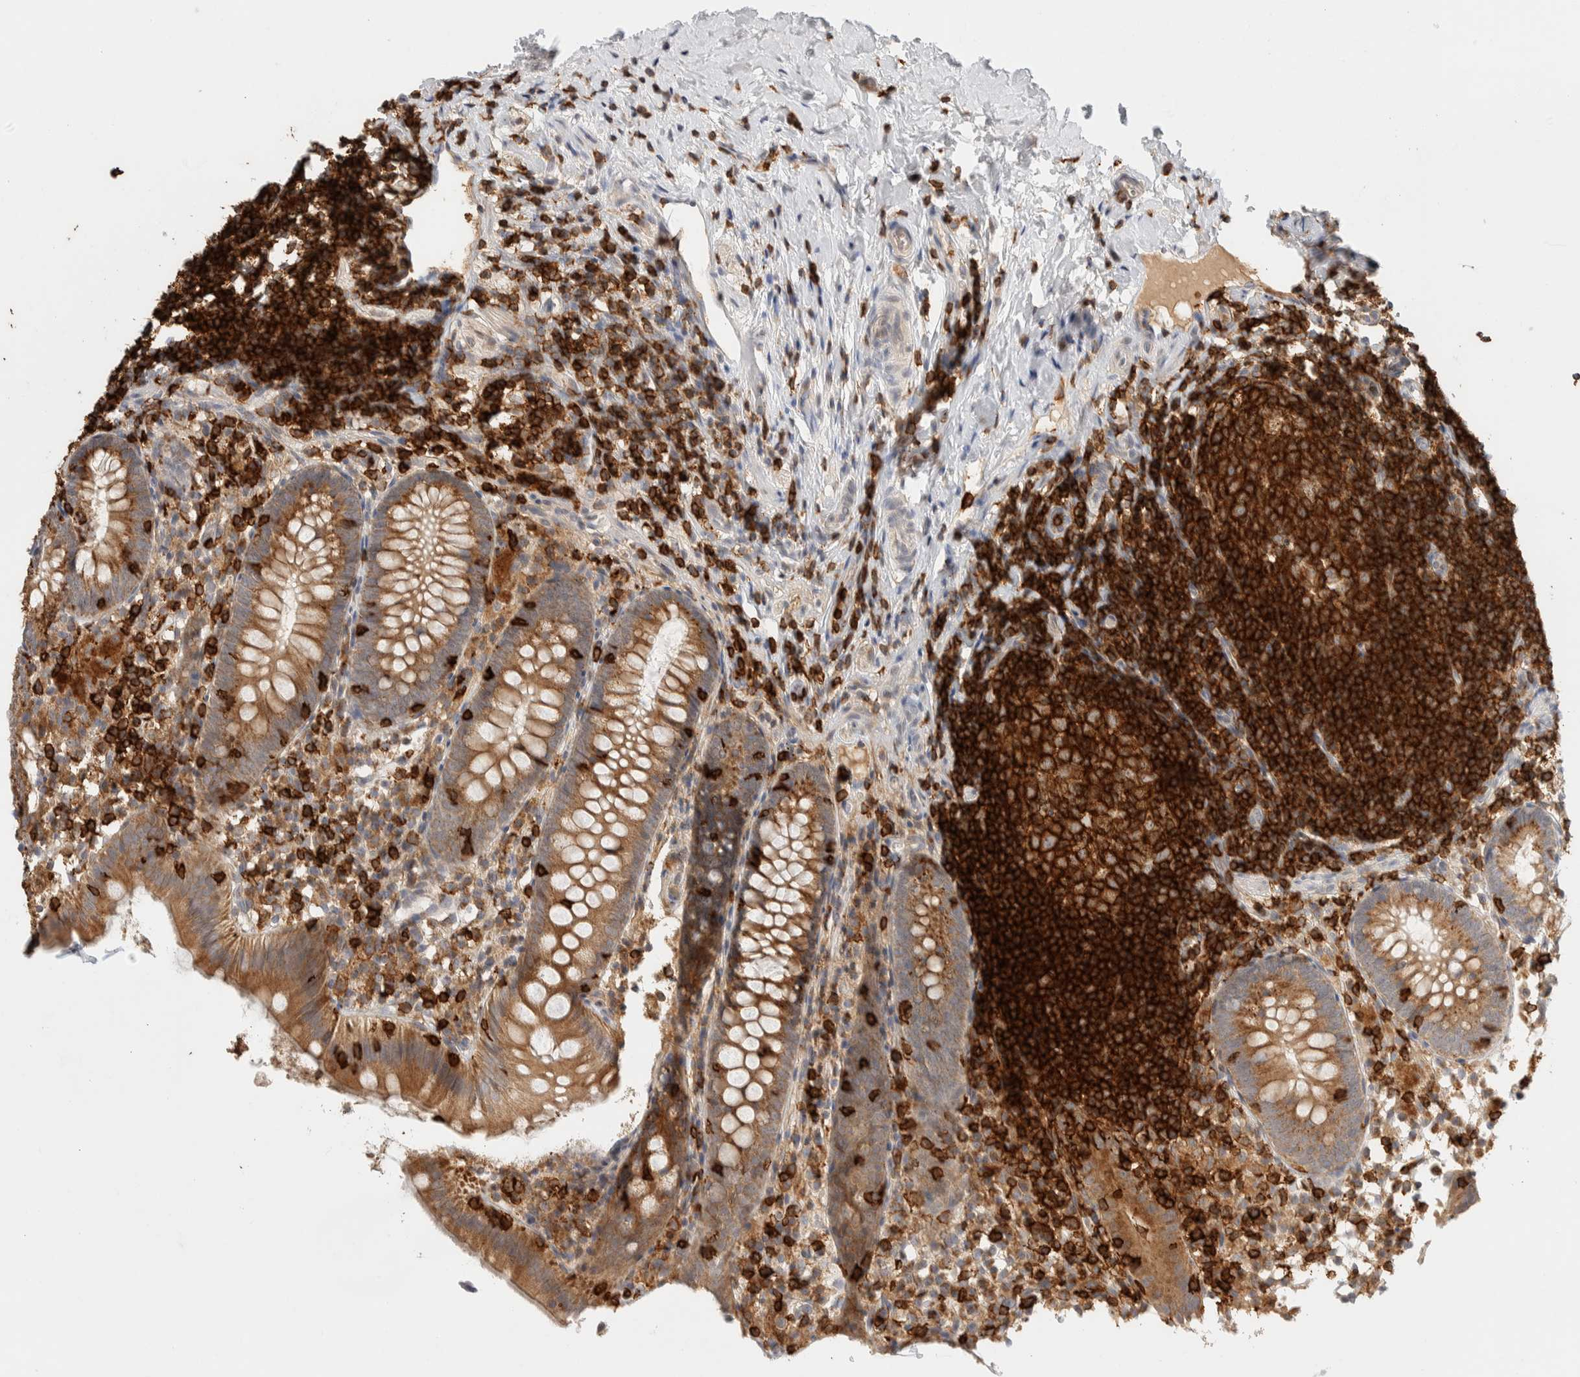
{"staining": {"intensity": "moderate", "quantity": ">75%", "location": "cytoplasmic/membranous"}, "tissue": "appendix", "cell_type": "Glandular cells", "image_type": "normal", "snomed": [{"axis": "morphology", "description": "Normal tissue, NOS"}, {"axis": "topography", "description": "Appendix"}], "caption": "An image showing moderate cytoplasmic/membranous staining in about >75% of glandular cells in unremarkable appendix, as visualized by brown immunohistochemical staining.", "gene": "RUNDC1", "patient": {"sex": "female", "age": 20}}